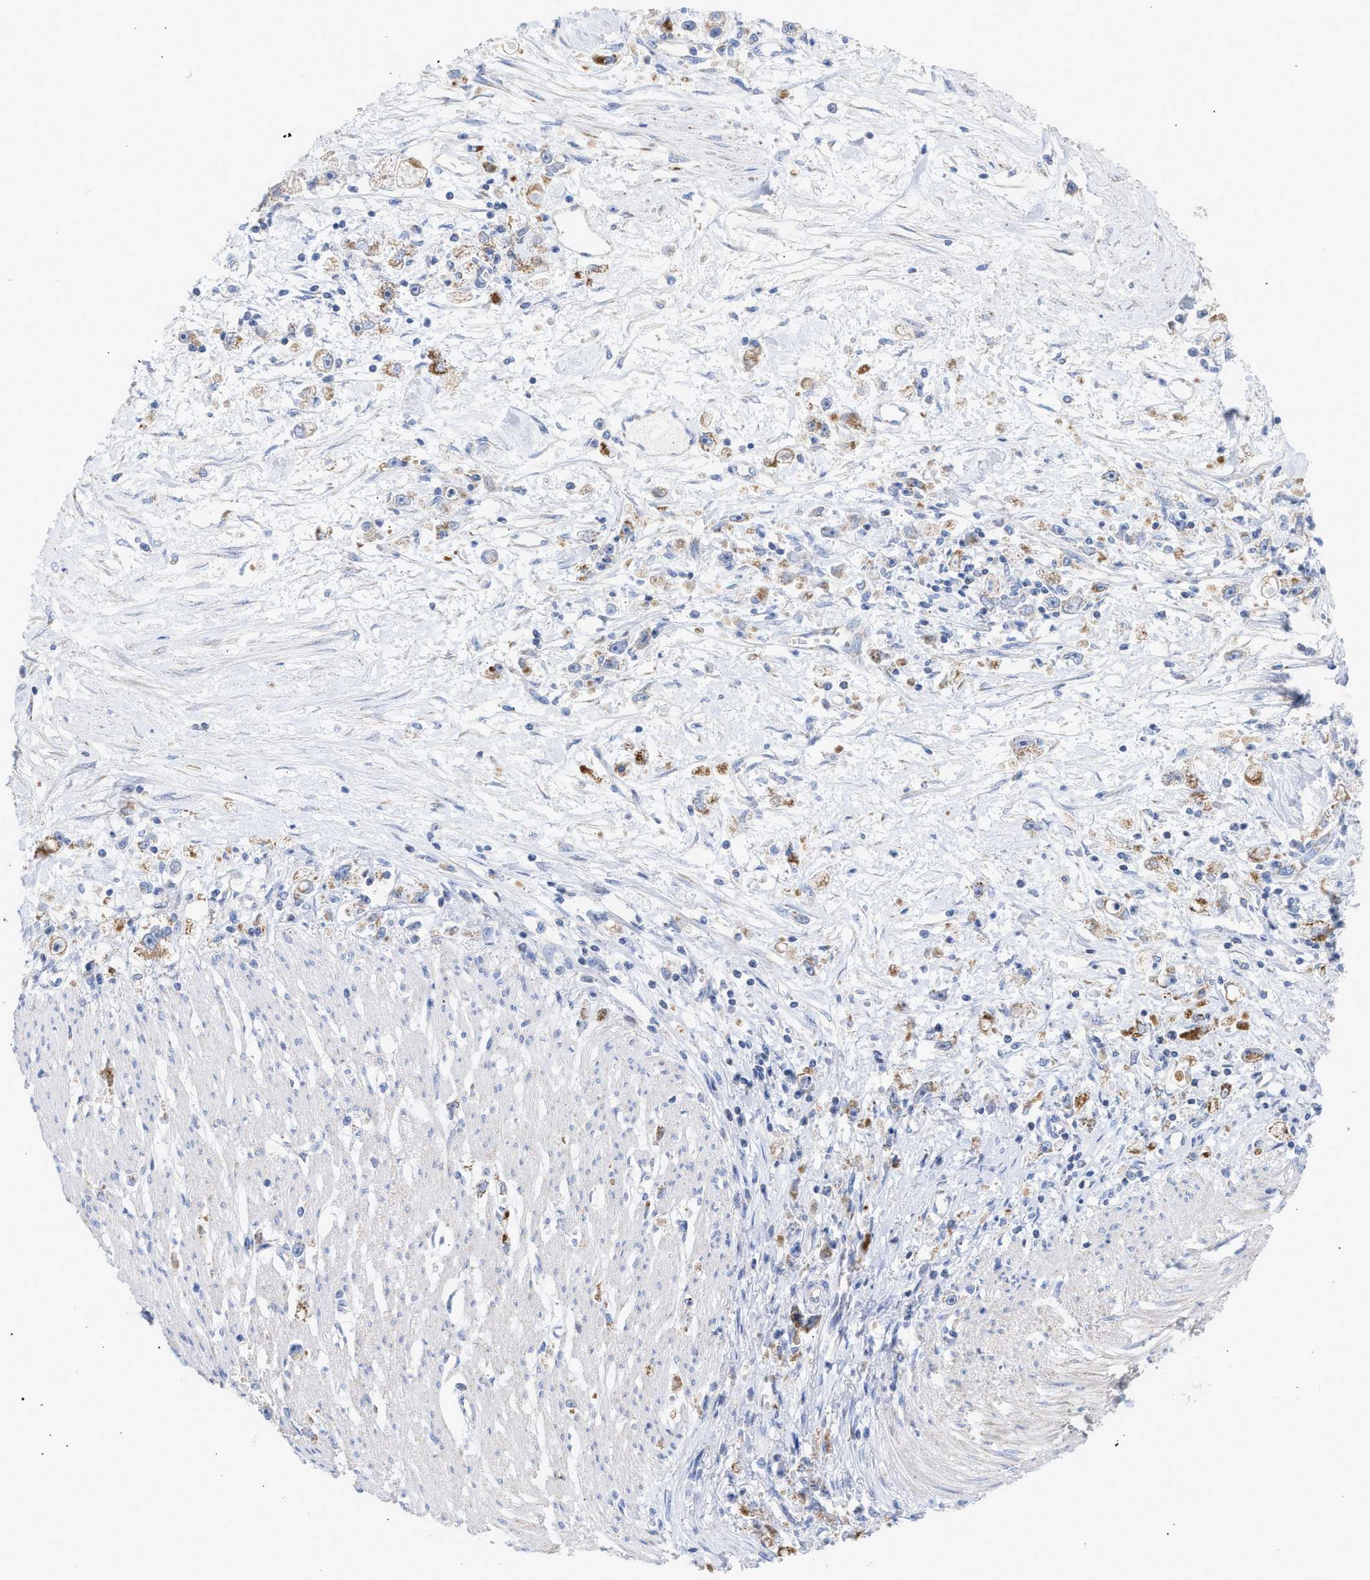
{"staining": {"intensity": "moderate", "quantity": ">75%", "location": "cytoplasmic/membranous"}, "tissue": "stomach cancer", "cell_type": "Tumor cells", "image_type": "cancer", "snomed": [{"axis": "morphology", "description": "Adenocarcinoma, NOS"}, {"axis": "topography", "description": "Stomach"}], "caption": "A histopathology image showing moderate cytoplasmic/membranous expression in about >75% of tumor cells in adenocarcinoma (stomach), as visualized by brown immunohistochemical staining.", "gene": "ACOT13", "patient": {"sex": "female", "age": 59}}